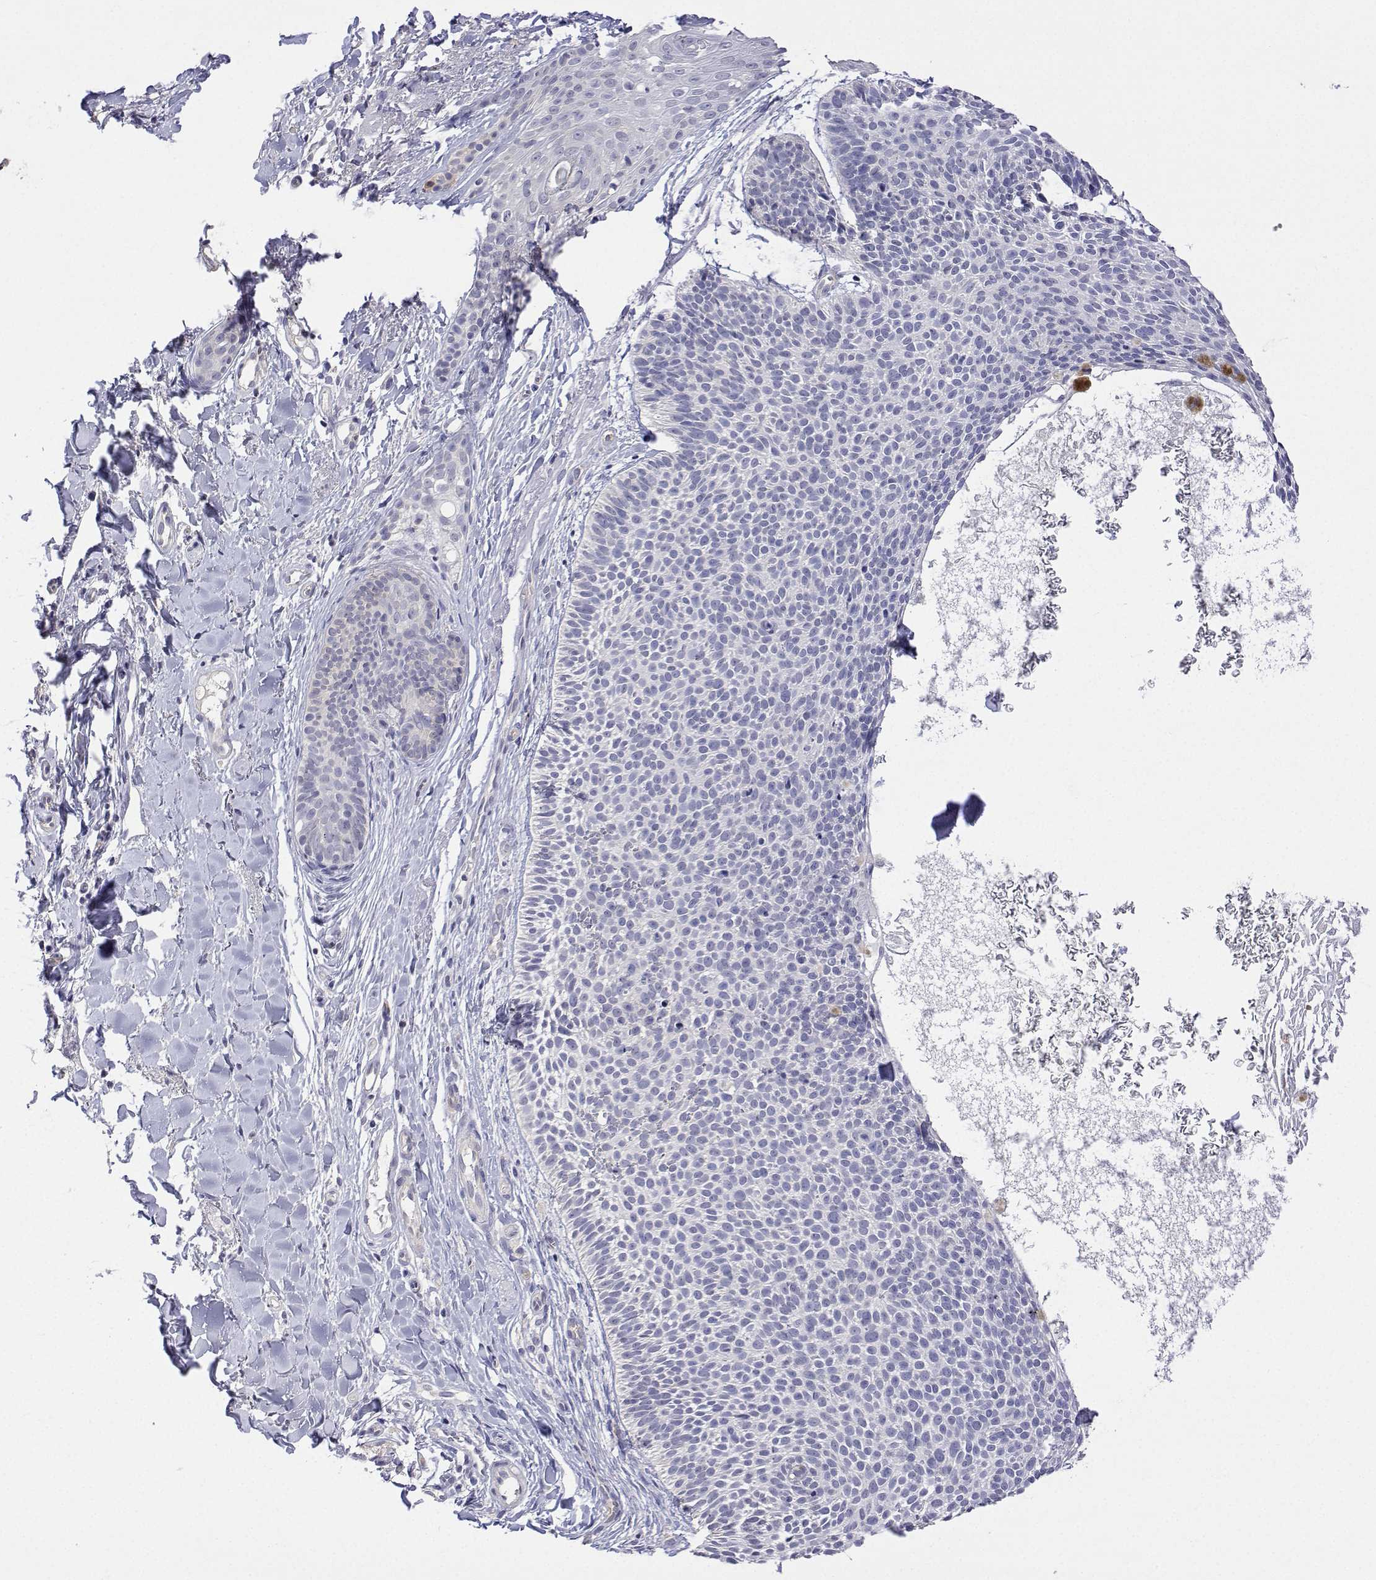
{"staining": {"intensity": "negative", "quantity": "none", "location": "none"}, "tissue": "skin cancer", "cell_type": "Tumor cells", "image_type": "cancer", "snomed": [{"axis": "morphology", "description": "Basal cell carcinoma"}, {"axis": "topography", "description": "Skin"}], "caption": "The immunohistochemistry (IHC) micrograph has no significant expression in tumor cells of skin cancer tissue. (Brightfield microscopy of DAB (3,3'-diaminobenzidine) IHC at high magnification).", "gene": "PLCB1", "patient": {"sex": "male", "age": 82}}